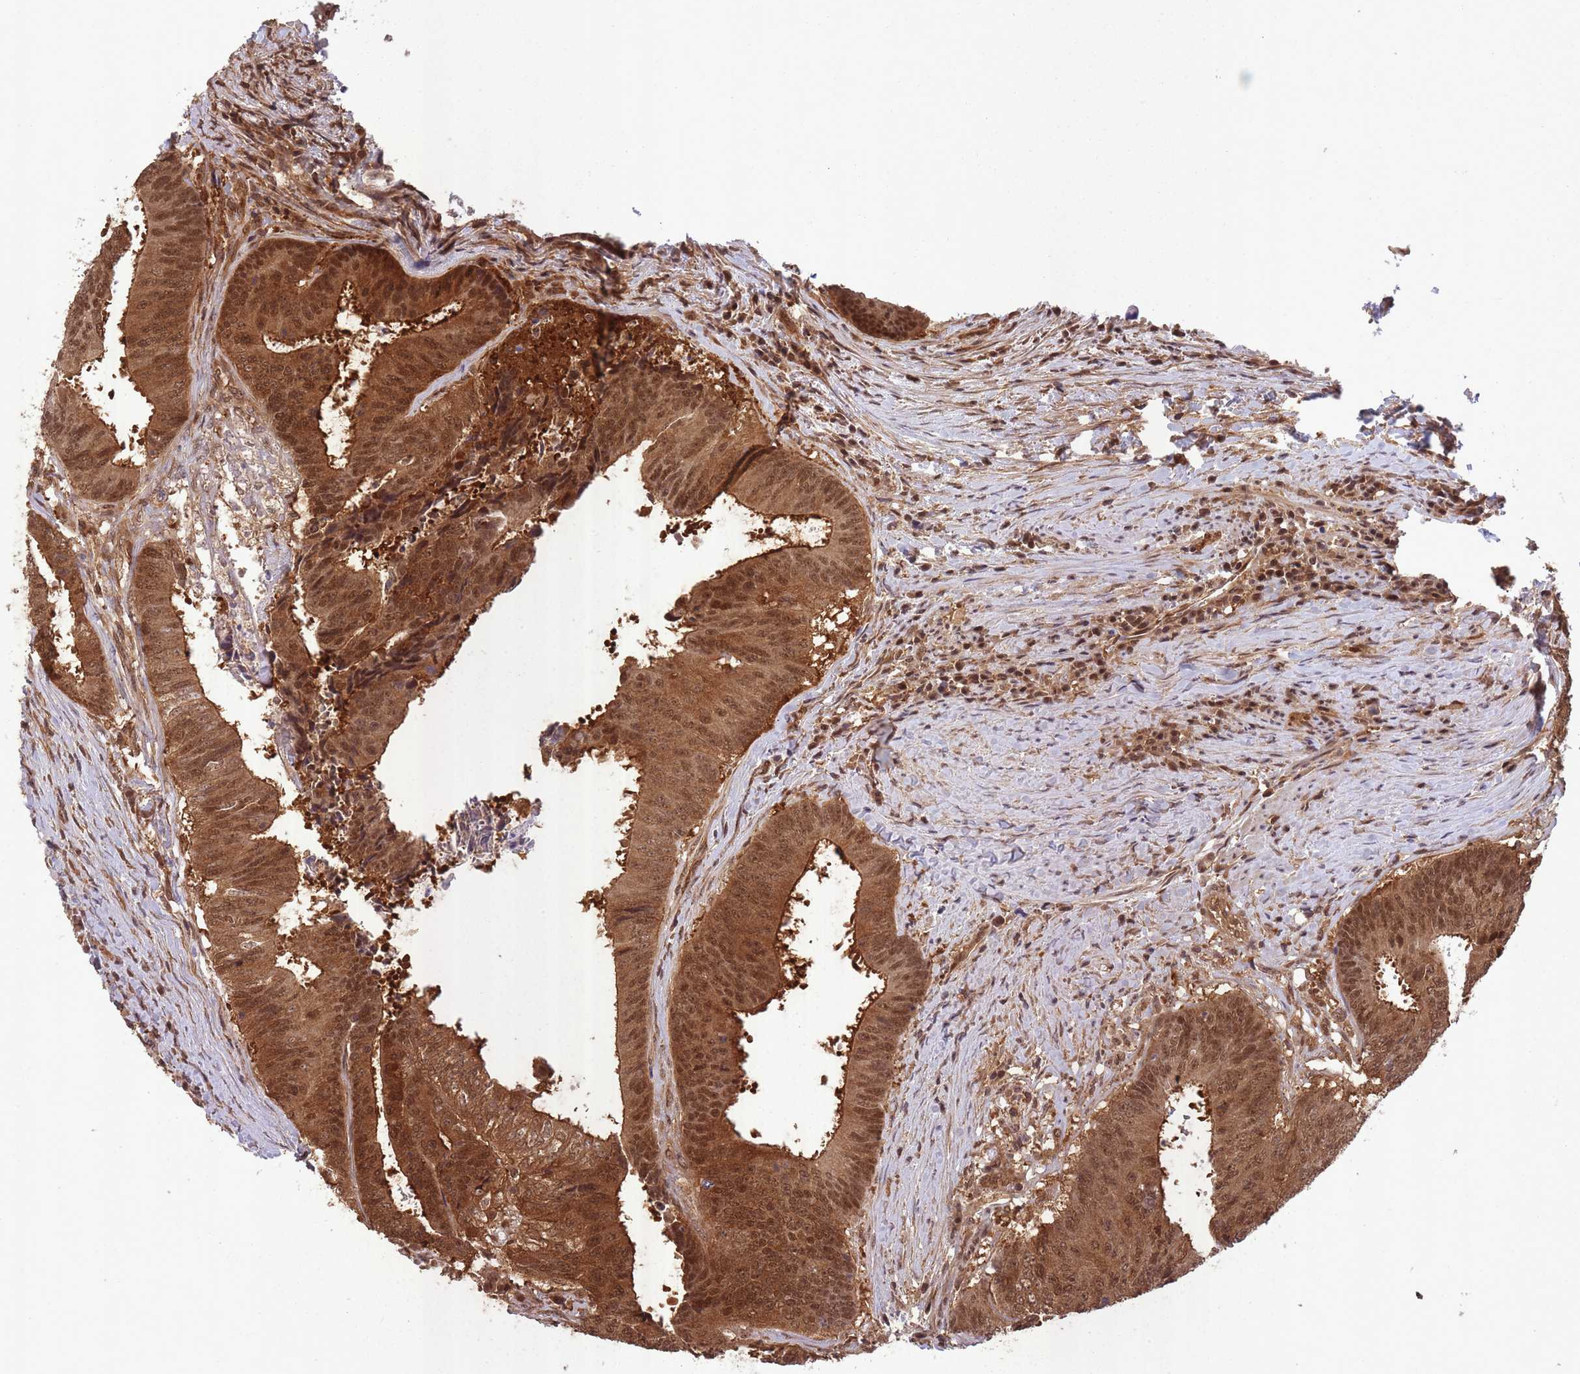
{"staining": {"intensity": "moderate", "quantity": ">75%", "location": "cytoplasmic/membranous,nuclear"}, "tissue": "colorectal cancer", "cell_type": "Tumor cells", "image_type": "cancer", "snomed": [{"axis": "morphology", "description": "Adenocarcinoma, NOS"}, {"axis": "topography", "description": "Rectum"}], "caption": "High-power microscopy captured an immunohistochemistry (IHC) micrograph of adenocarcinoma (colorectal), revealing moderate cytoplasmic/membranous and nuclear expression in approximately >75% of tumor cells.", "gene": "PPP6R3", "patient": {"sex": "male", "age": 72}}